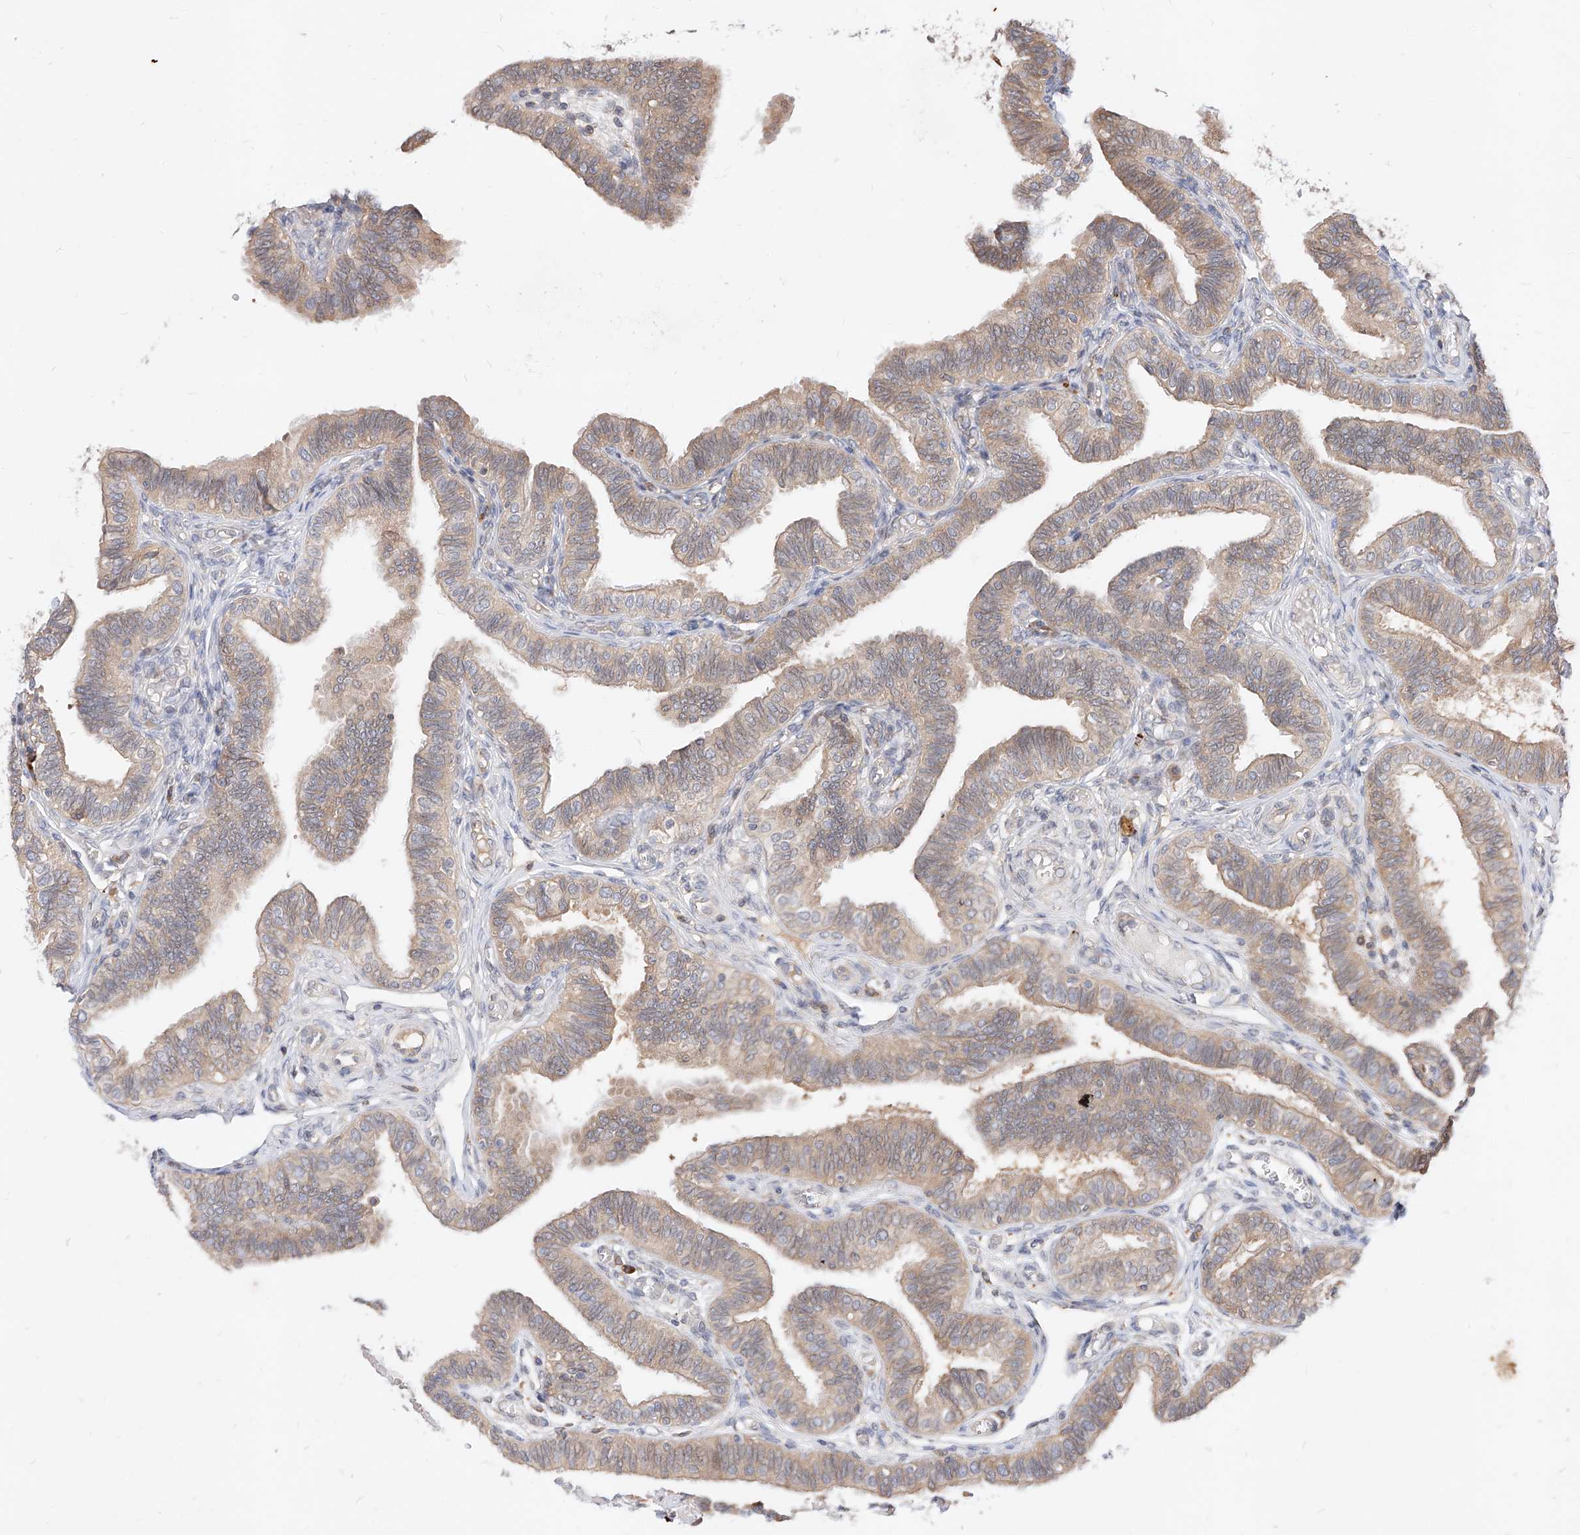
{"staining": {"intensity": "moderate", "quantity": ">75%", "location": "cytoplasmic/membranous"}, "tissue": "fallopian tube", "cell_type": "Glandular cells", "image_type": "normal", "snomed": [{"axis": "morphology", "description": "Normal tissue, NOS"}, {"axis": "topography", "description": "Fallopian tube"}], "caption": "Normal fallopian tube exhibits moderate cytoplasmic/membranous staining in about >75% of glandular cells, visualized by immunohistochemistry.", "gene": "DIRAS3", "patient": {"sex": "female", "age": 39}}